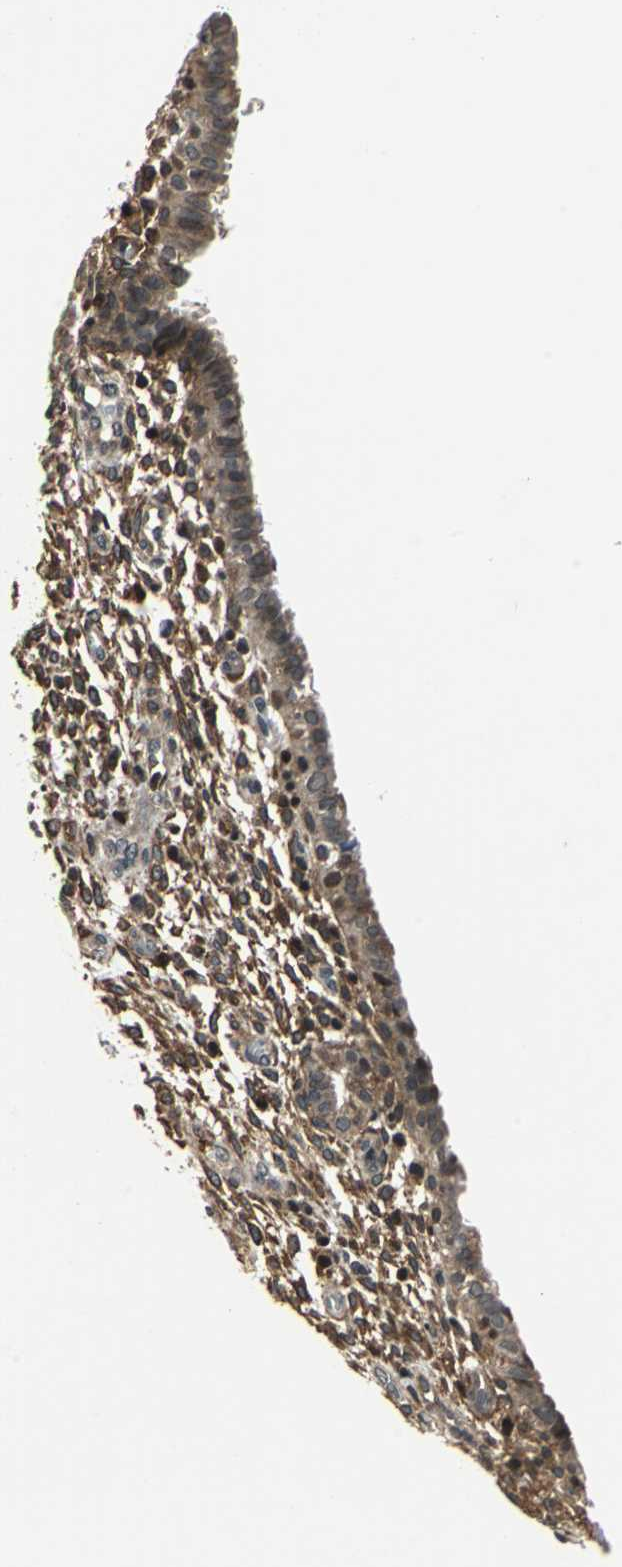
{"staining": {"intensity": "strong", "quantity": "25%-75%", "location": "cytoplasmic/membranous"}, "tissue": "endometrium", "cell_type": "Cells in endometrial stroma", "image_type": "normal", "snomed": [{"axis": "morphology", "description": "Normal tissue, NOS"}, {"axis": "topography", "description": "Endometrium"}], "caption": "A brown stain highlights strong cytoplasmic/membranous positivity of a protein in cells in endometrial stroma of benign human endometrium.", "gene": "AATF", "patient": {"sex": "female", "age": 72}}